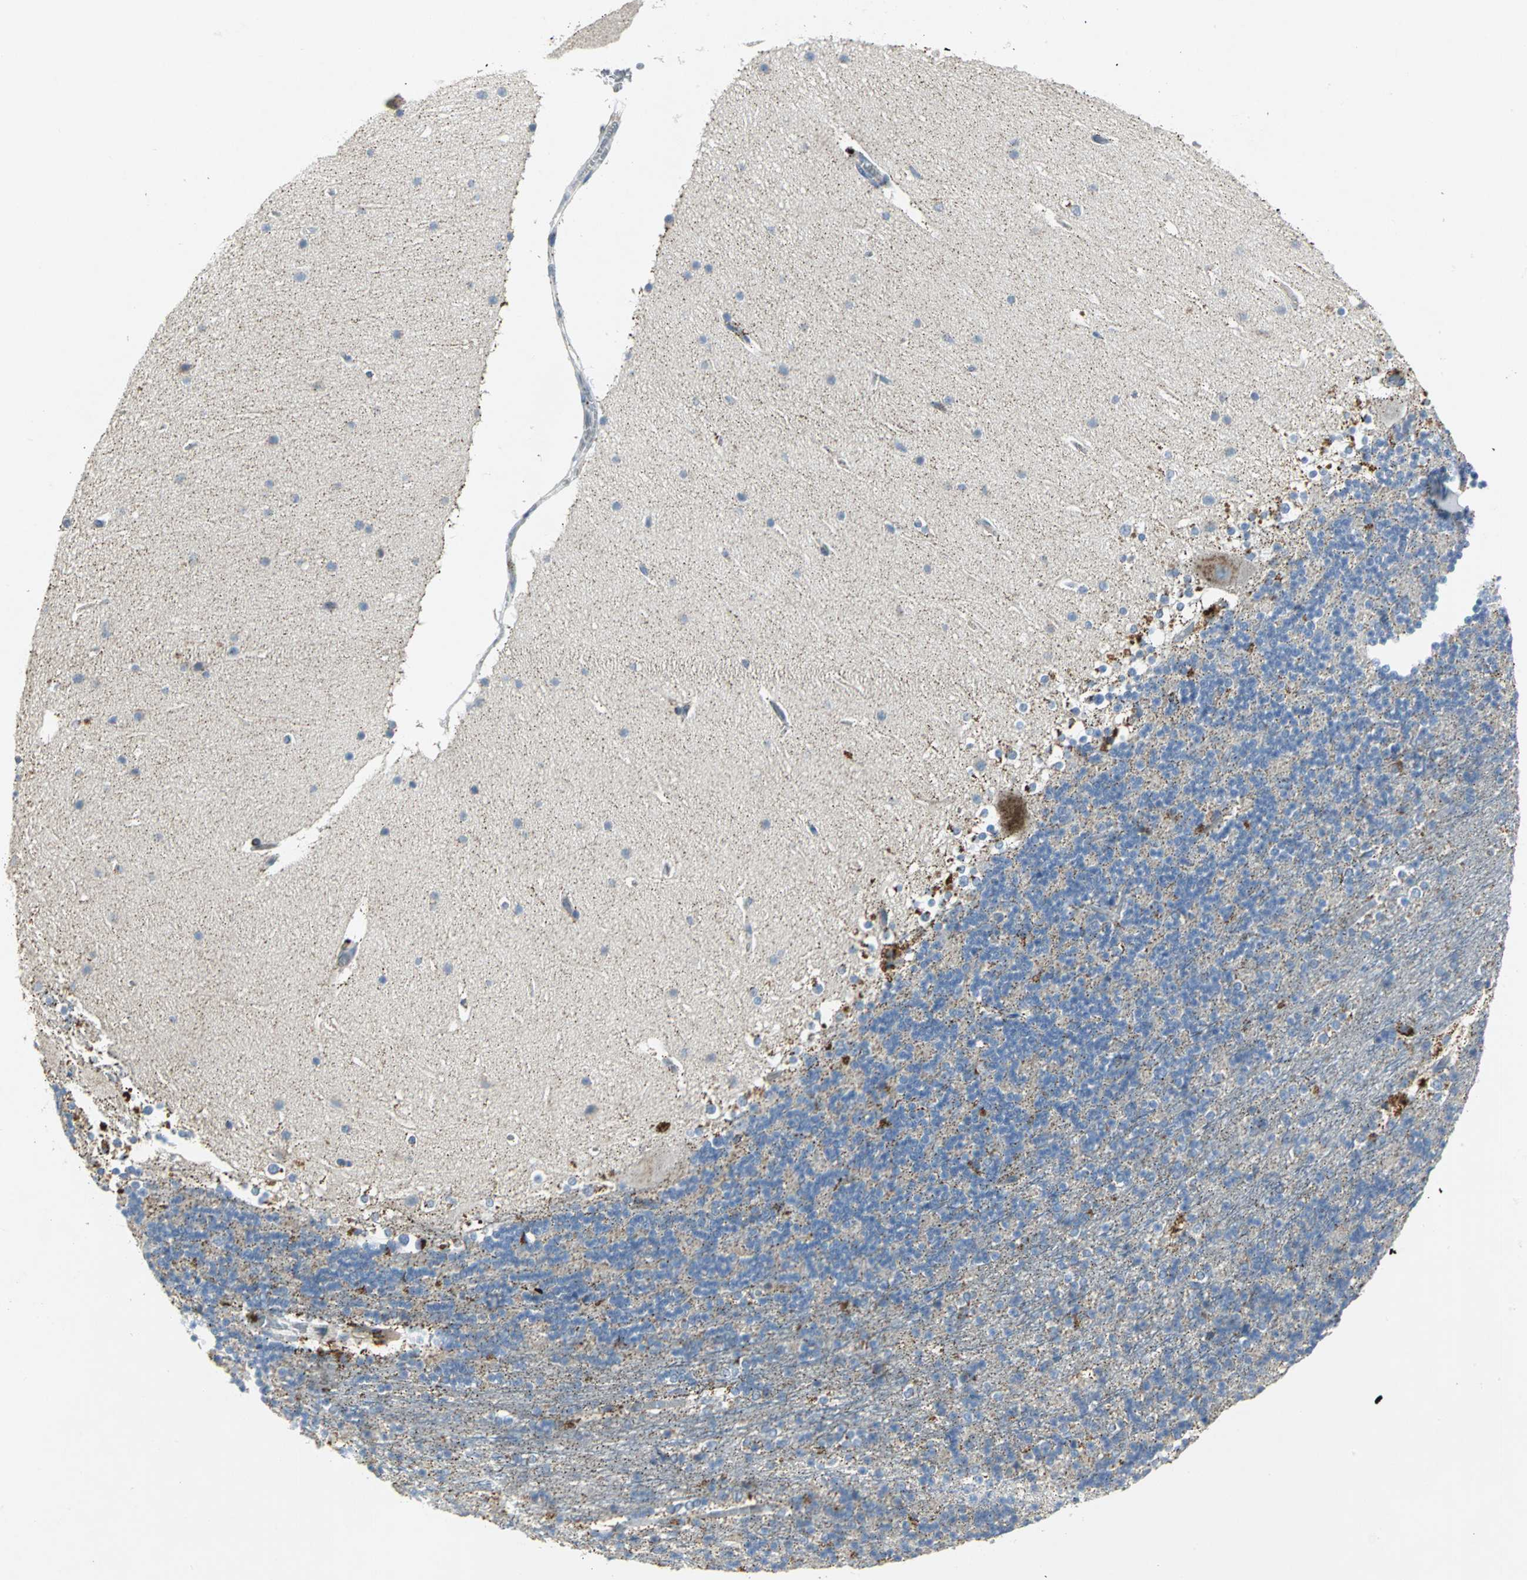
{"staining": {"intensity": "weak", "quantity": "25%-75%", "location": "cytoplasmic/membranous"}, "tissue": "cerebellum", "cell_type": "Cells in granular layer", "image_type": "normal", "snomed": [{"axis": "morphology", "description": "Normal tissue, NOS"}, {"axis": "topography", "description": "Cerebellum"}], "caption": "IHC (DAB) staining of benign cerebellum demonstrates weak cytoplasmic/membranous protein staining in about 25%-75% of cells in granular layer. The staining was performed using DAB, with brown indicating positive protein expression. Nuclei are stained blue with hematoxylin.", "gene": "SPPL2B", "patient": {"sex": "female", "age": 19}}